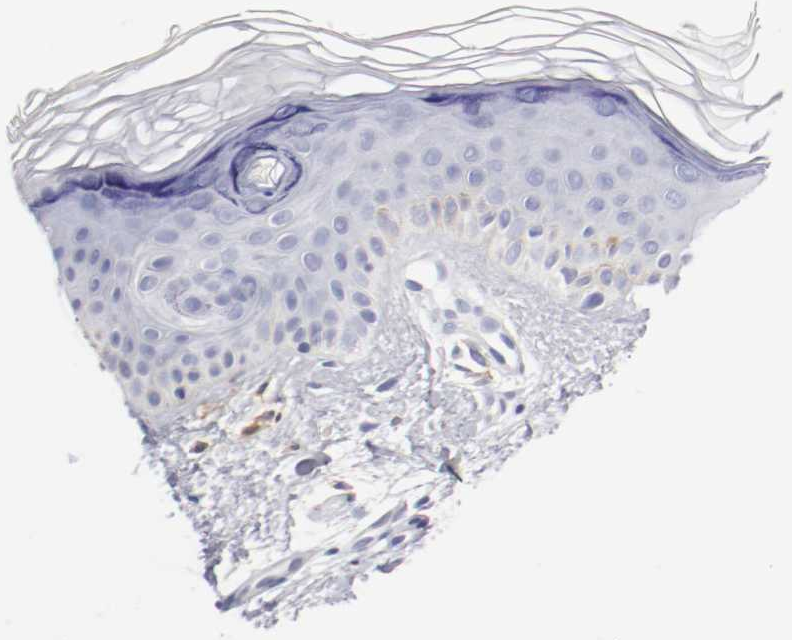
{"staining": {"intensity": "negative", "quantity": "none", "location": "none"}, "tissue": "skin", "cell_type": "Fibroblasts", "image_type": "normal", "snomed": [{"axis": "morphology", "description": "Normal tissue, NOS"}, {"axis": "topography", "description": "Skin"}], "caption": "This micrograph is of benign skin stained with immunohistochemistry (IHC) to label a protein in brown with the nuclei are counter-stained blue. There is no staining in fibroblasts. (DAB (3,3'-diaminobenzidine) immunohistochemistry (IHC) with hematoxylin counter stain).", "gene": "ITGAX", "patient": {"sex": "female", "age": 19}}